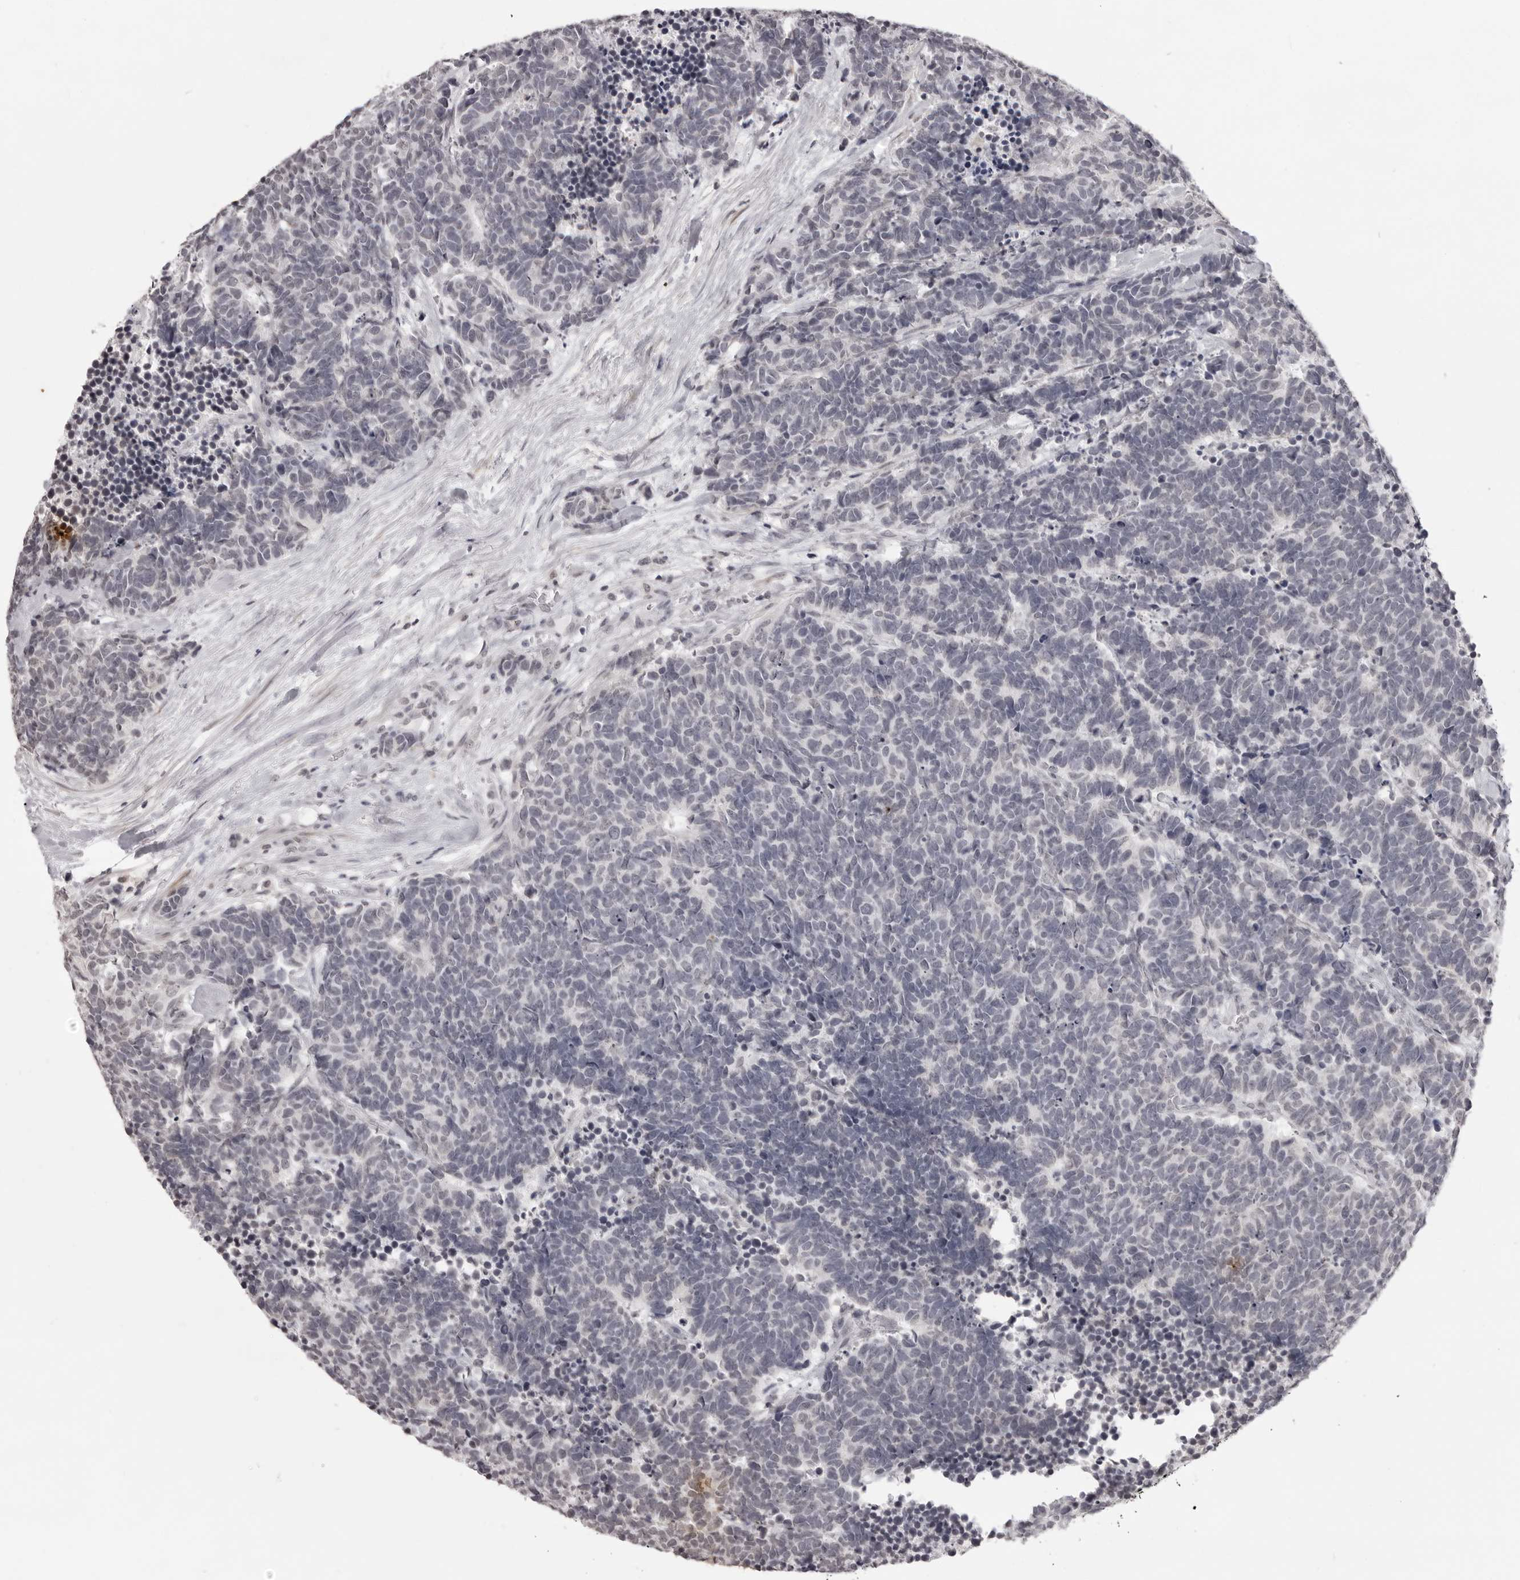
{"staining": {"intensity": "negative", "quantity": "none", "location": "none"}, "tissue": "carcinoid", "cell_type": "Tumor cells", "image_type": "cancer", "snomed": [{"axis": "morphology", "description": "Carcinoma, NOS"}, {"axis": "morphology", "description": "Carcinoid, malignant, NOS"}, {"axis": "topography", "description": "Urinary bladder"}], "caption": "Immunohistochemistry (IHC) of human carcinoid exhibits no expression in tumor cells.", "gene": "NTM", "patient": {"sex": "male", "age": 57}}